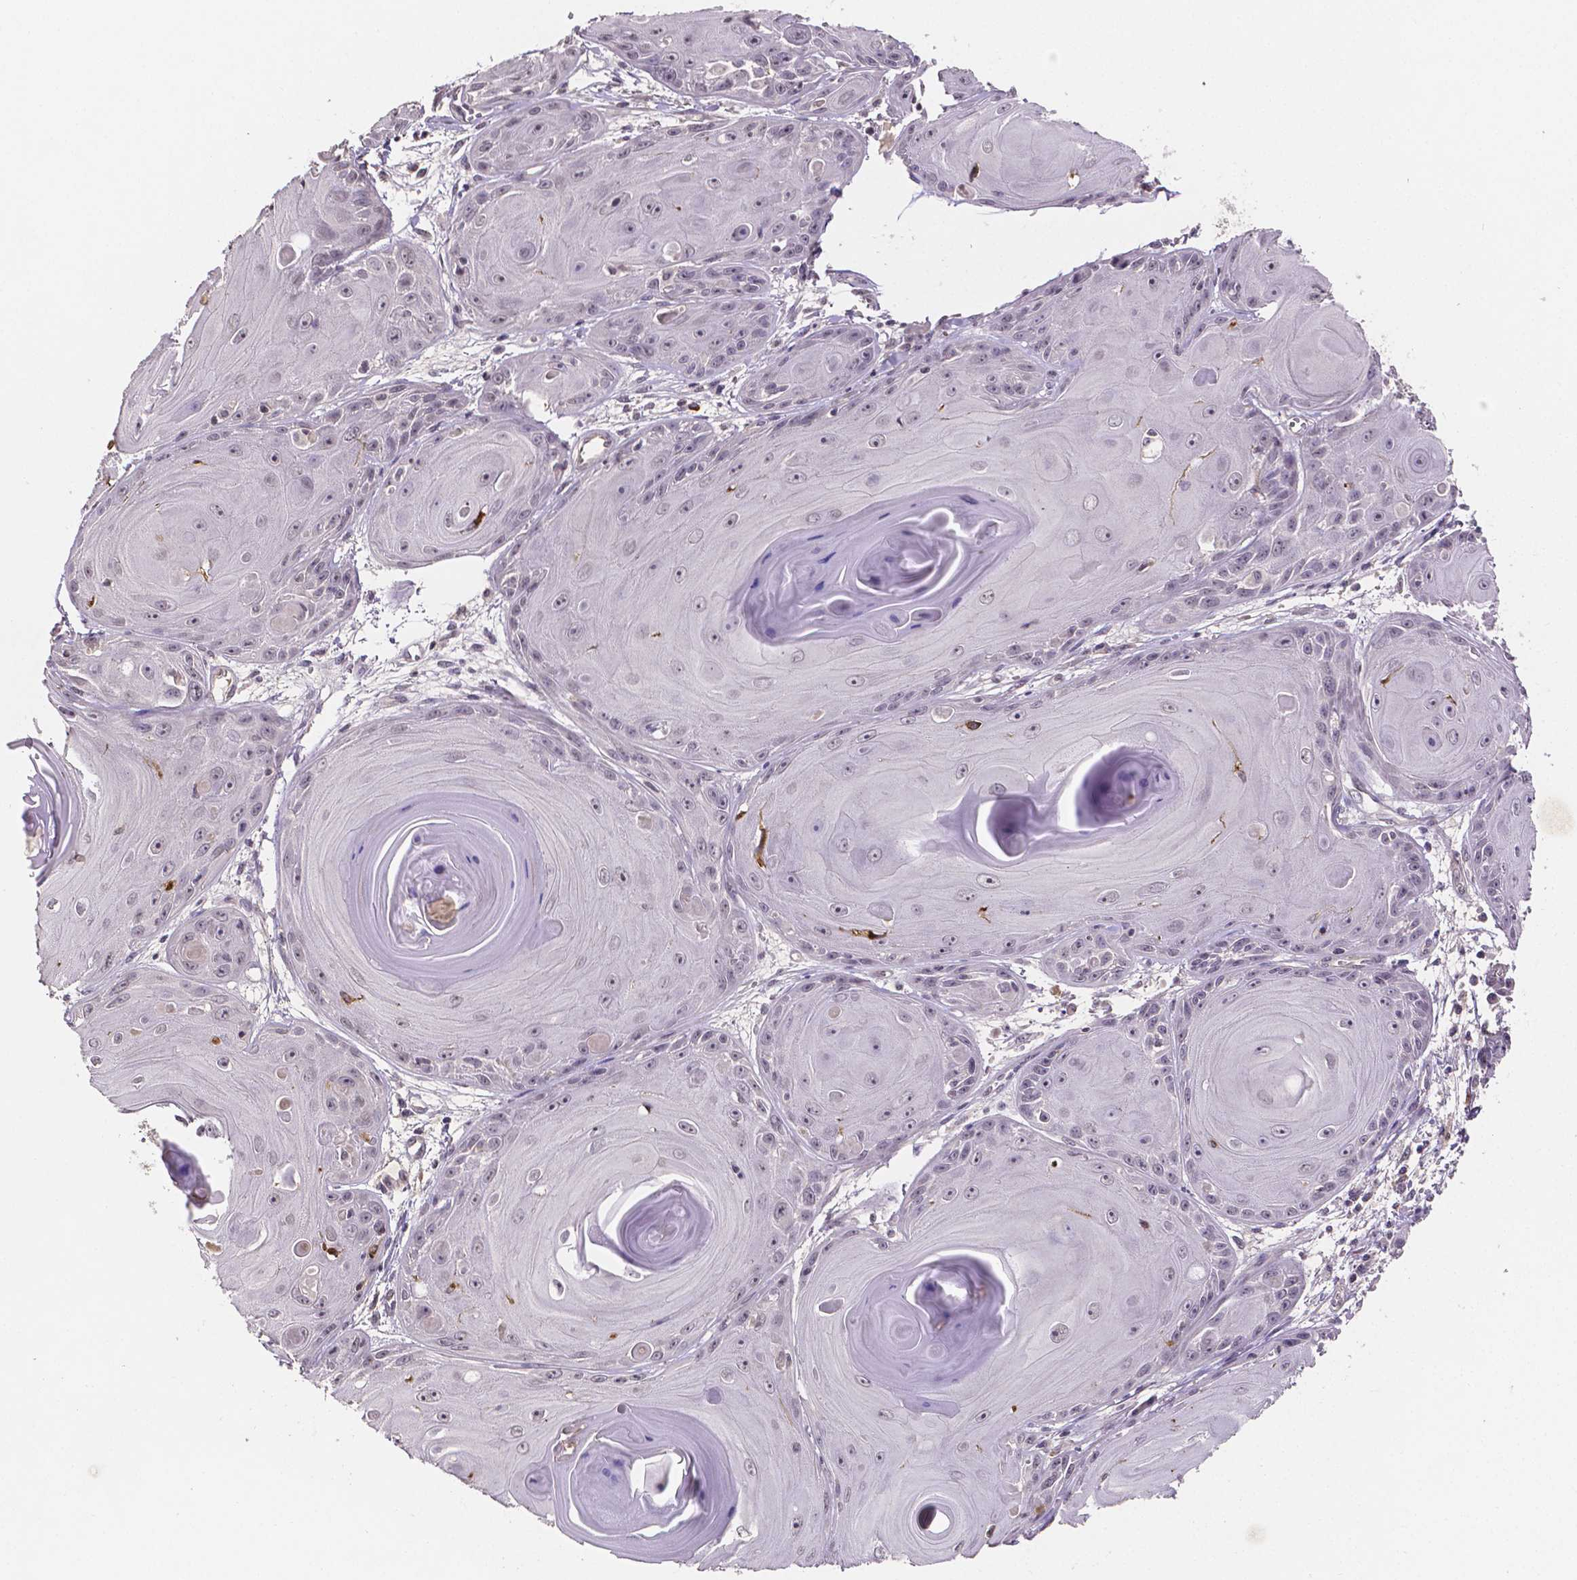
{"staining": {"intensity": "negative", "quantity": "none", "location": "none"}, "tissue": "skin cancer", "cell_type": "Tumor cells", "image_type": "cancer", "snomed": [{"axis": "morphology", "description": "Squamous cell carcinoma, NOS"}, {"axis": "topography", "description": "Skin"}, {"axis": "topography", "description": "Vulva"}], "caption": "The immunohistochemistry micrograph has no significant positivity in tumor cells of skin cancer (squamous cell carcinoma) tissue. (Brightfield microscopy of DAB (3,3'-diaminobenzidine) immunohistochemistry at high magnification).", "gene": "NRGN", "patient": {"sex": "female", "age": 85}}